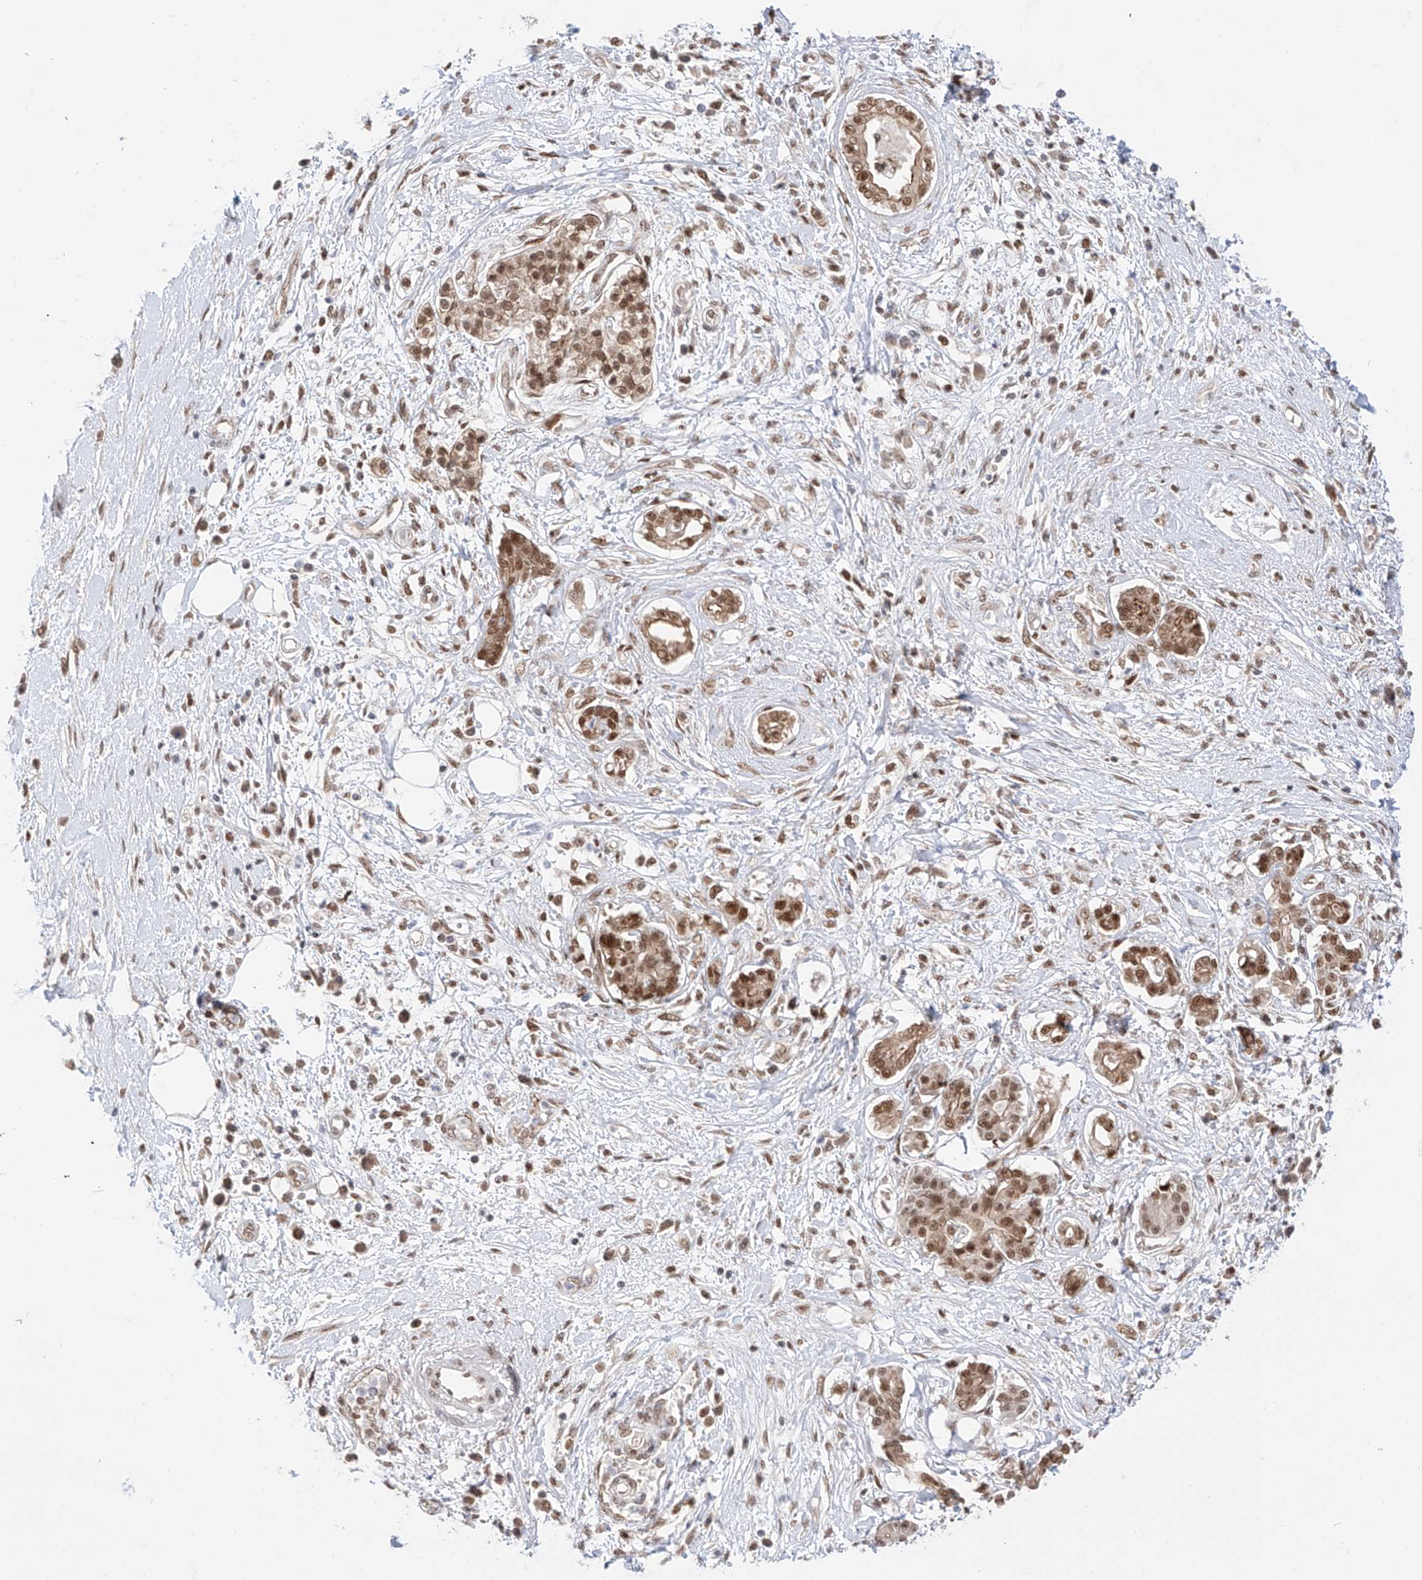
{"staining": {"intensity": "moderate", "quantity": ">75%", "location": "cytoplasmic/membranous,nuclear"}, "tissue": "pancreatic cancer", "cell_type": "Tumor cells", "image_type": "cancer", "snomed": [{"axis": "morphology", "description": "Adenocarcinoma, NOS"}, {"axis": "topography", "description": "Pancreas"}], "caption": "High-power microscopy captured an immunohistochemistry histopathology image of pancreatic adenocarcinoma, revealing moderate cytoplasmic/membranous and nuclear staining in approximately >75% of tumor cells.", "gene": "POGK", "patient": {"sex": "female", "age": 56}}